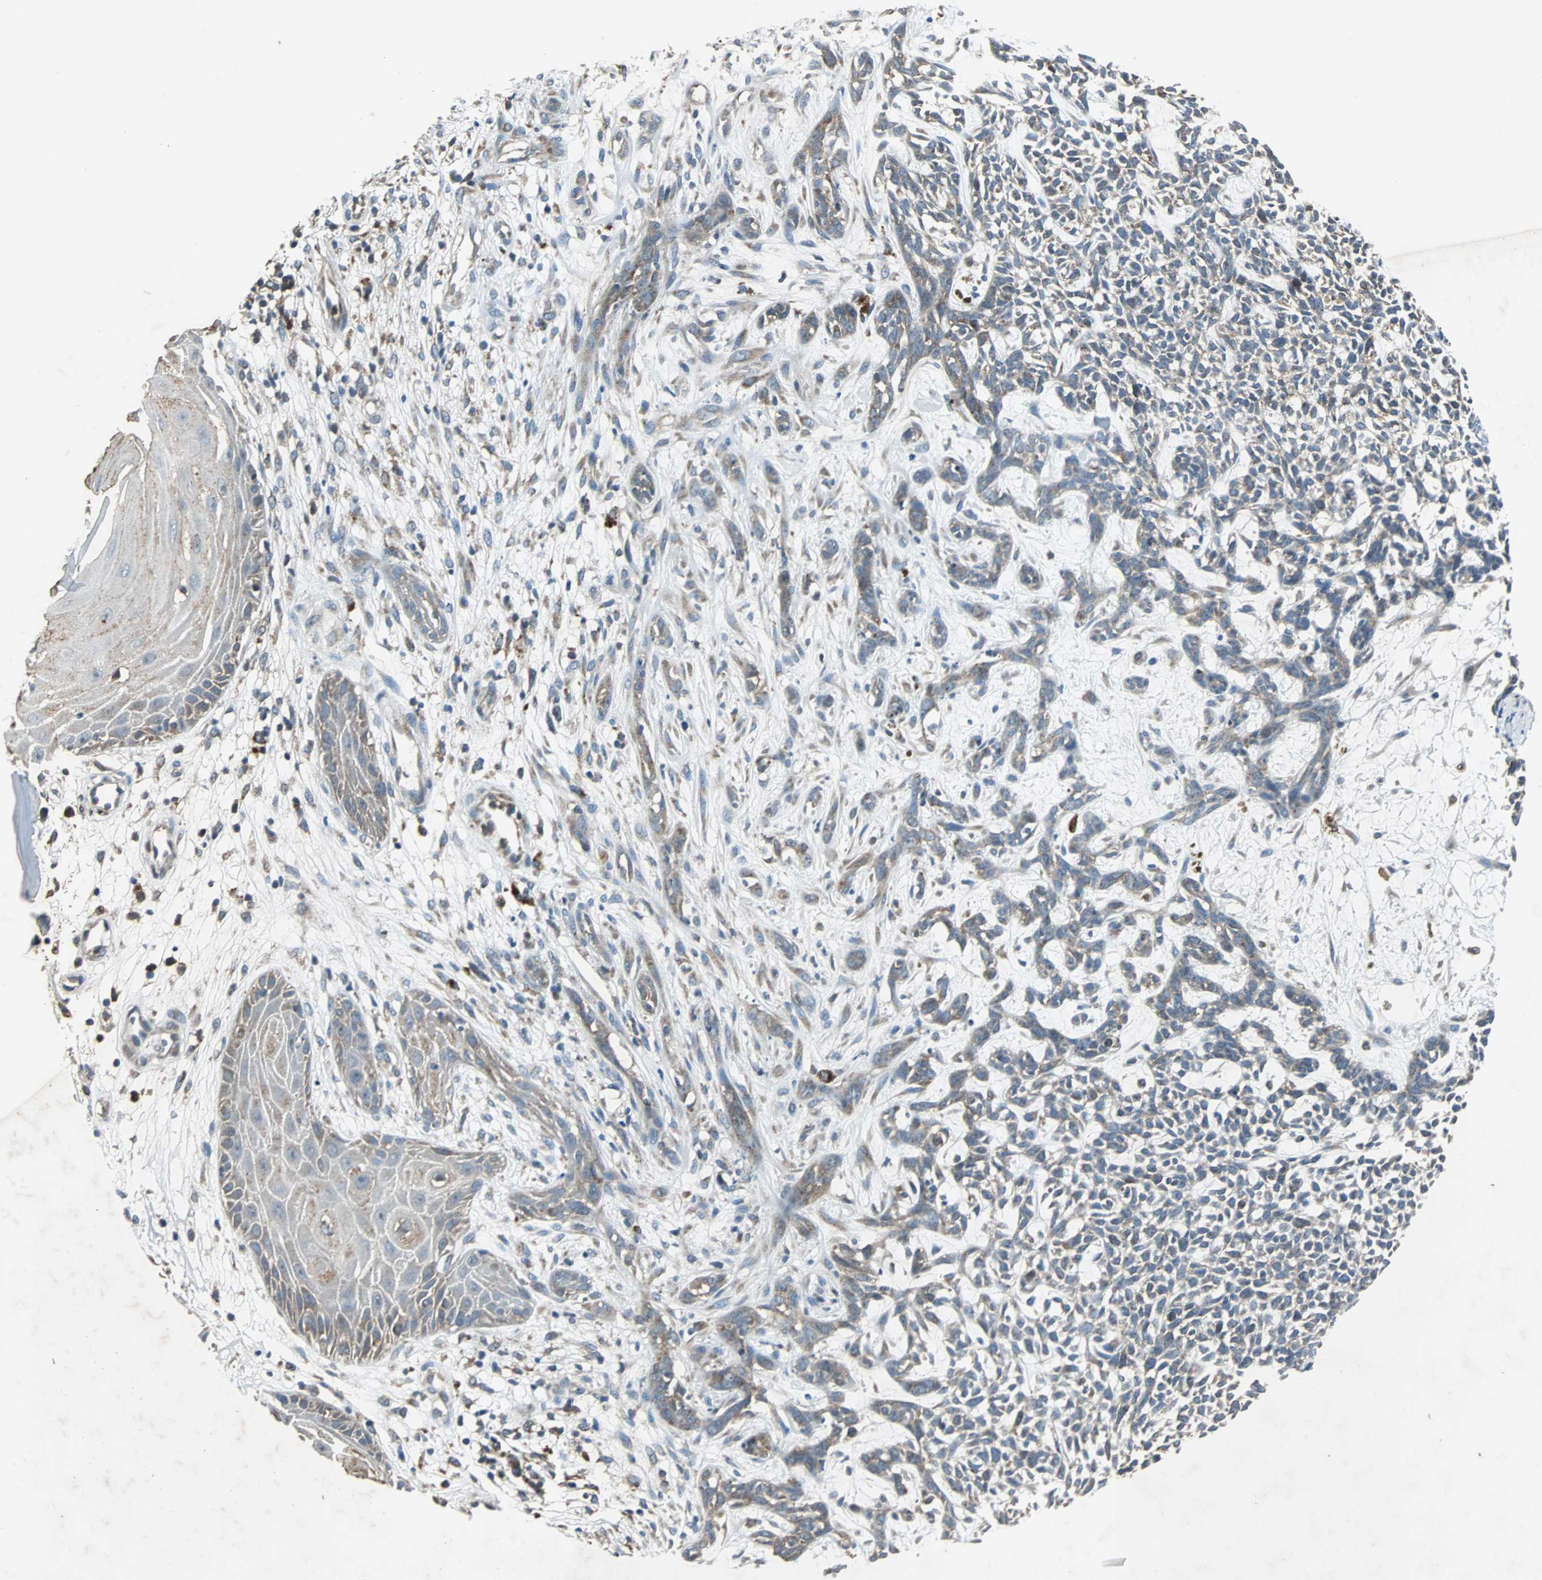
{"staining": {"intensity": "weak", "quantity": "25%-75%", "location": "cytoplasmic/membranous"}, "tissue": "skin cancer", "cell_type": "Tumor cells", "image_type": "cancer", "snomed": [{"axis": "morphology", "description": "Basal cell carcinoma"}, {"axis": "topography", "description": "Skin"}], "caption": "The micrograph shows a brown stain indicating the presence of a protein in the cytoplasmic/membranous of tumor cells in skin cancer (basal cell carcinoma).", "gene": "SOS1", "patient": {"sex": "female", "age": 84}}